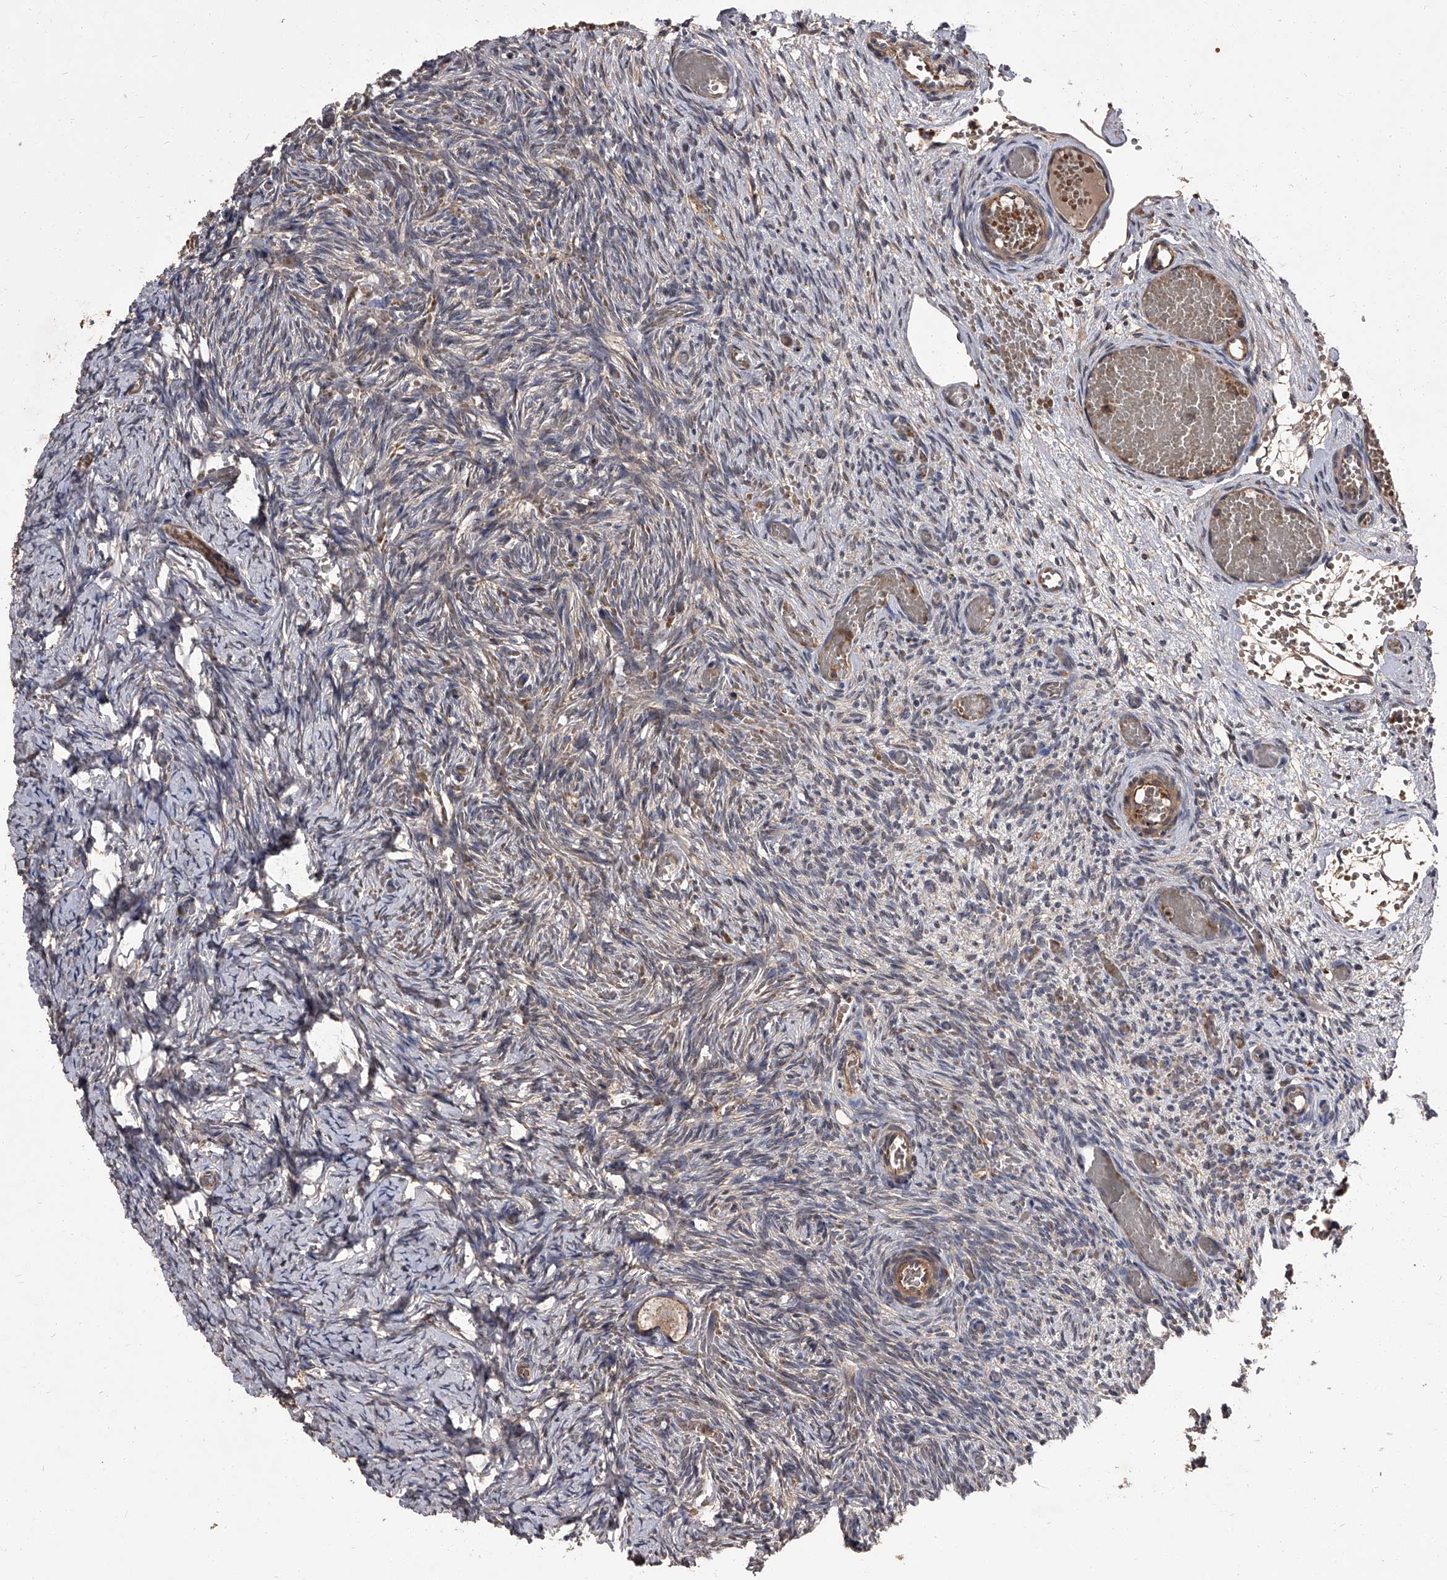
{"staining": {"intensity": "moderate", "quantity": ">75%", "location": "cytoplasmic/membranous"}, "tissue": "ovary", "cell_type": "Follicle cells", "image_type": "normal", "snomed": [{"axis": "morphology", "description": "Adenocarcinoma, NOS"}, {"axis": "topography", "description": "Endometrium"}], "caption": "A brown stain labels moderate cytoplasmic/membranous positivity of a protein in follicle cells of unremarkable human ovary. (DAB = brown stain, brightfield microscopy at high magnification).", "gene": "STK36", "patient": {"sex": "female", "age": 32}}